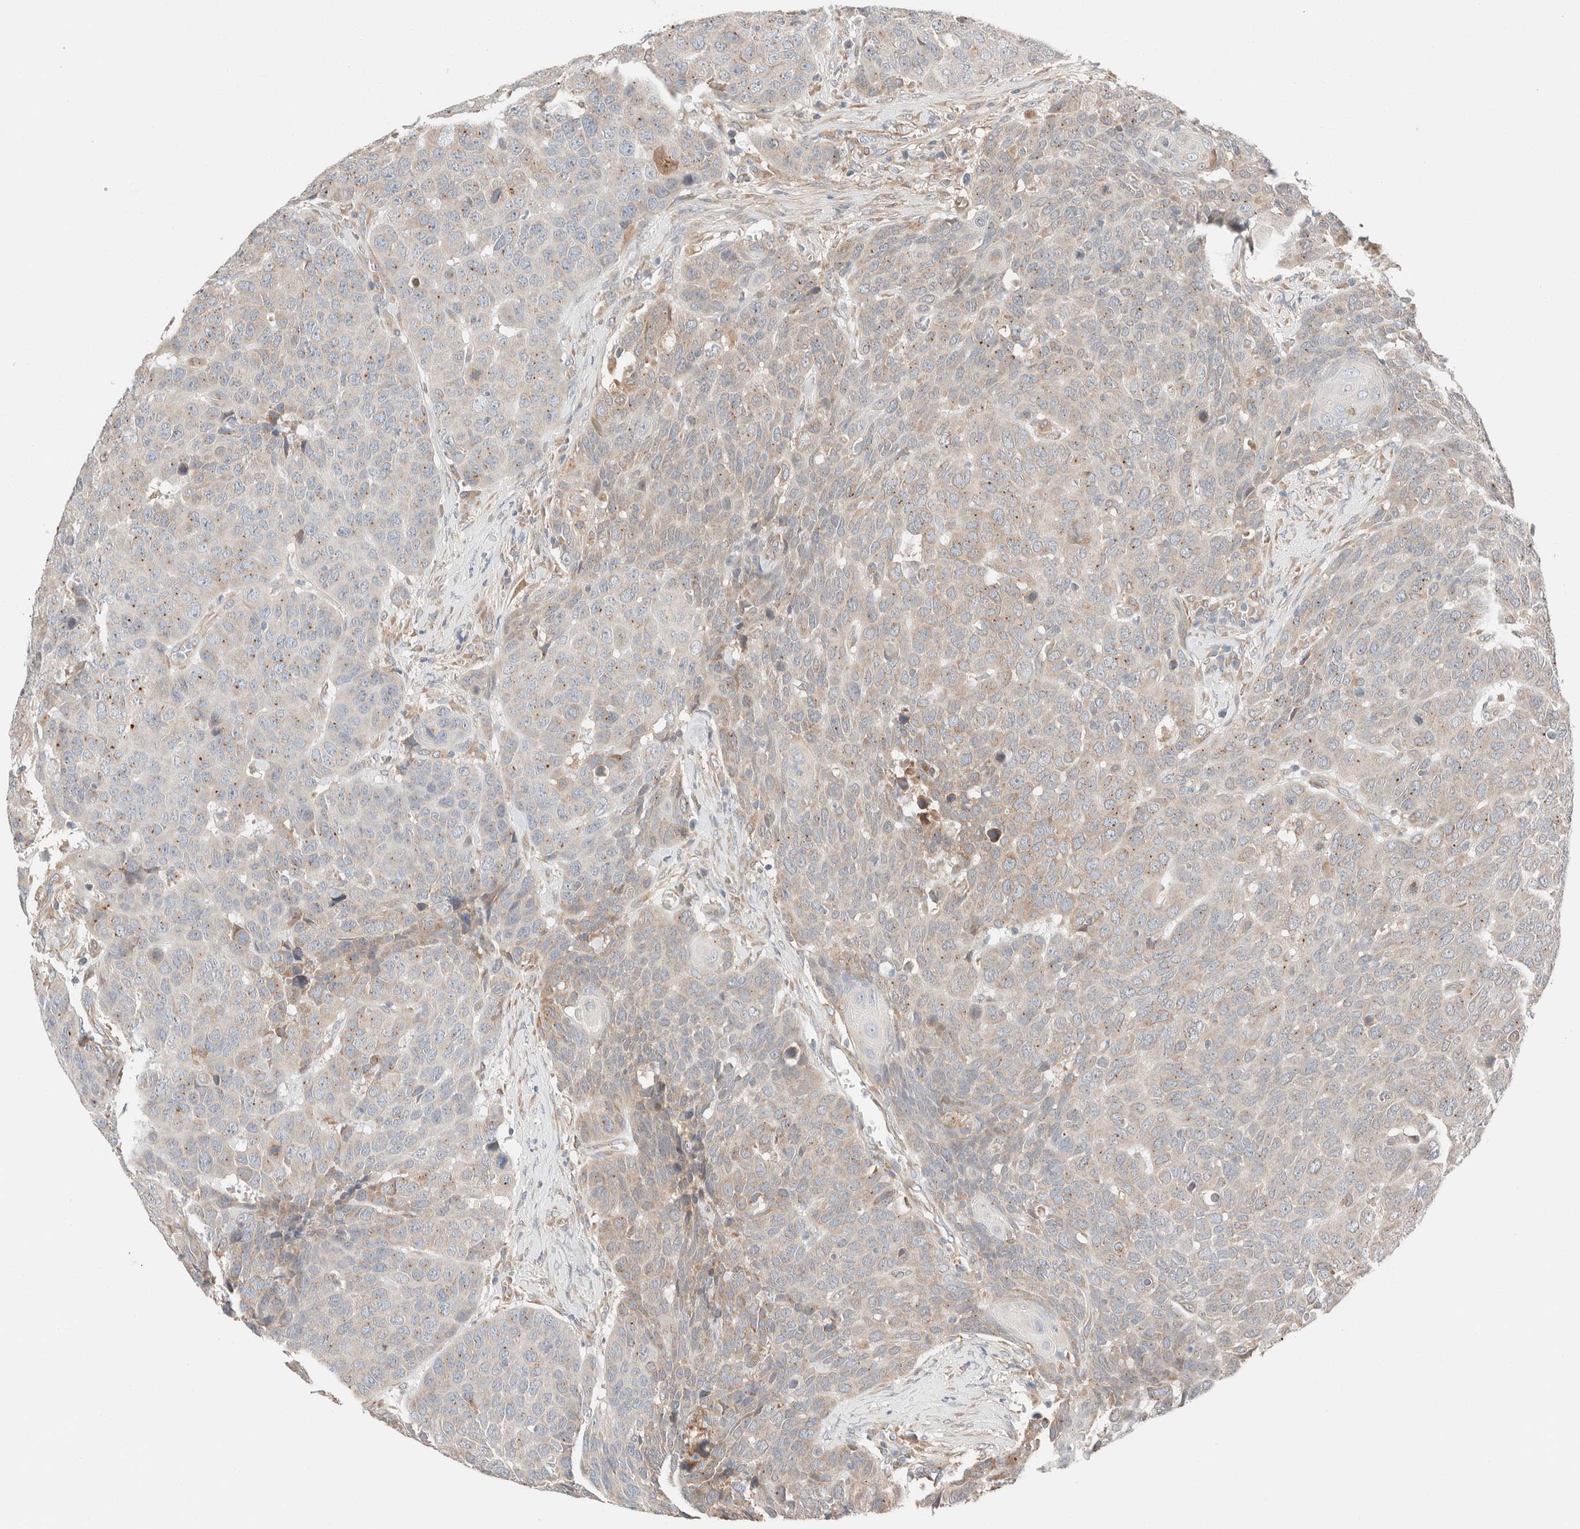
{"staining": {"intensity": "weak", "quantity": "<25%", "location": "cytoplasmic/membranous"}, "tissue": "head and neck cancer", "cell_type": "Tumor cells", "image_type": "cancer", "snomed": [{"axis": "morphology", "description": "Squamous cell carcinoma, NOS"}, {"axis": "topography", "description": "Head-Neck"}], "caption": "Head and neck cancer (squamous cell carcinoma) was stained to show a protein in brown. There is no significant expression in tumor cells.", "gene": "PCM1", "patient": {"sex": "male", "age": 66}}